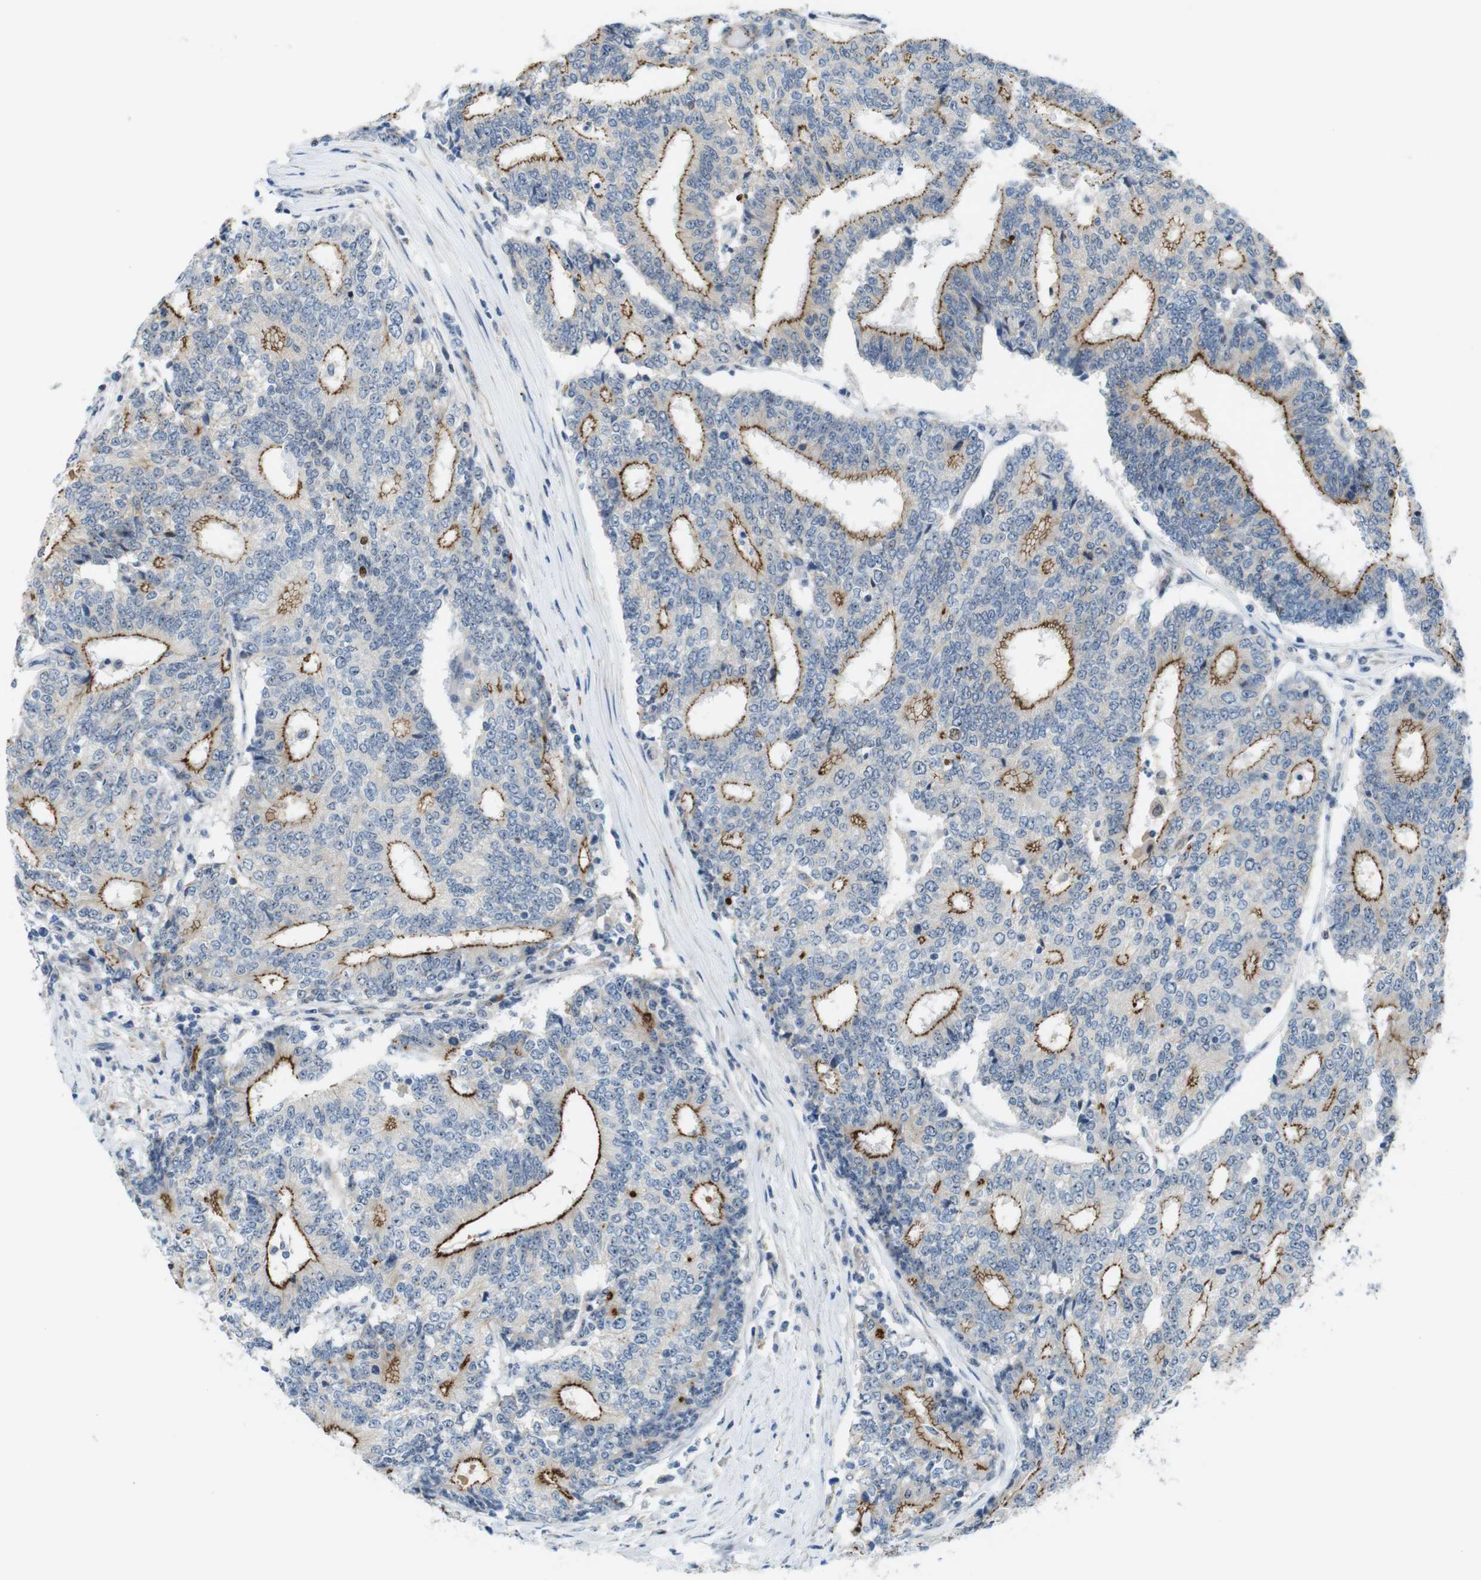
{"staining": {"intensity": "moderate", "quantity": "25%-75%", "location": "cytoplasmic/membranous"}, "tissue": "prostate cancer", "cell_type": "Tumor cells", "image_type": "cancer", "snomed": [{"axis": "morphology", "description": "Normal tissue, NOS"}, {"axis": "morphology", "description": "Adenocarcinoma, High grade"}, {"axis": "topography", "description": "Prostate"}, {"axis": "topography", "description": "Seminal veicle"}], "caption": "Immunohistochemical staining of human prostate high-grade adenocarcinoma demonstrates moderate cytoplasmic/membranous protein staining in approximately 25%-75% of tumor cells. Nuclei are stained in blue.", "gene": "TJP3", "patient": {"sex": "male", "age": 55}}